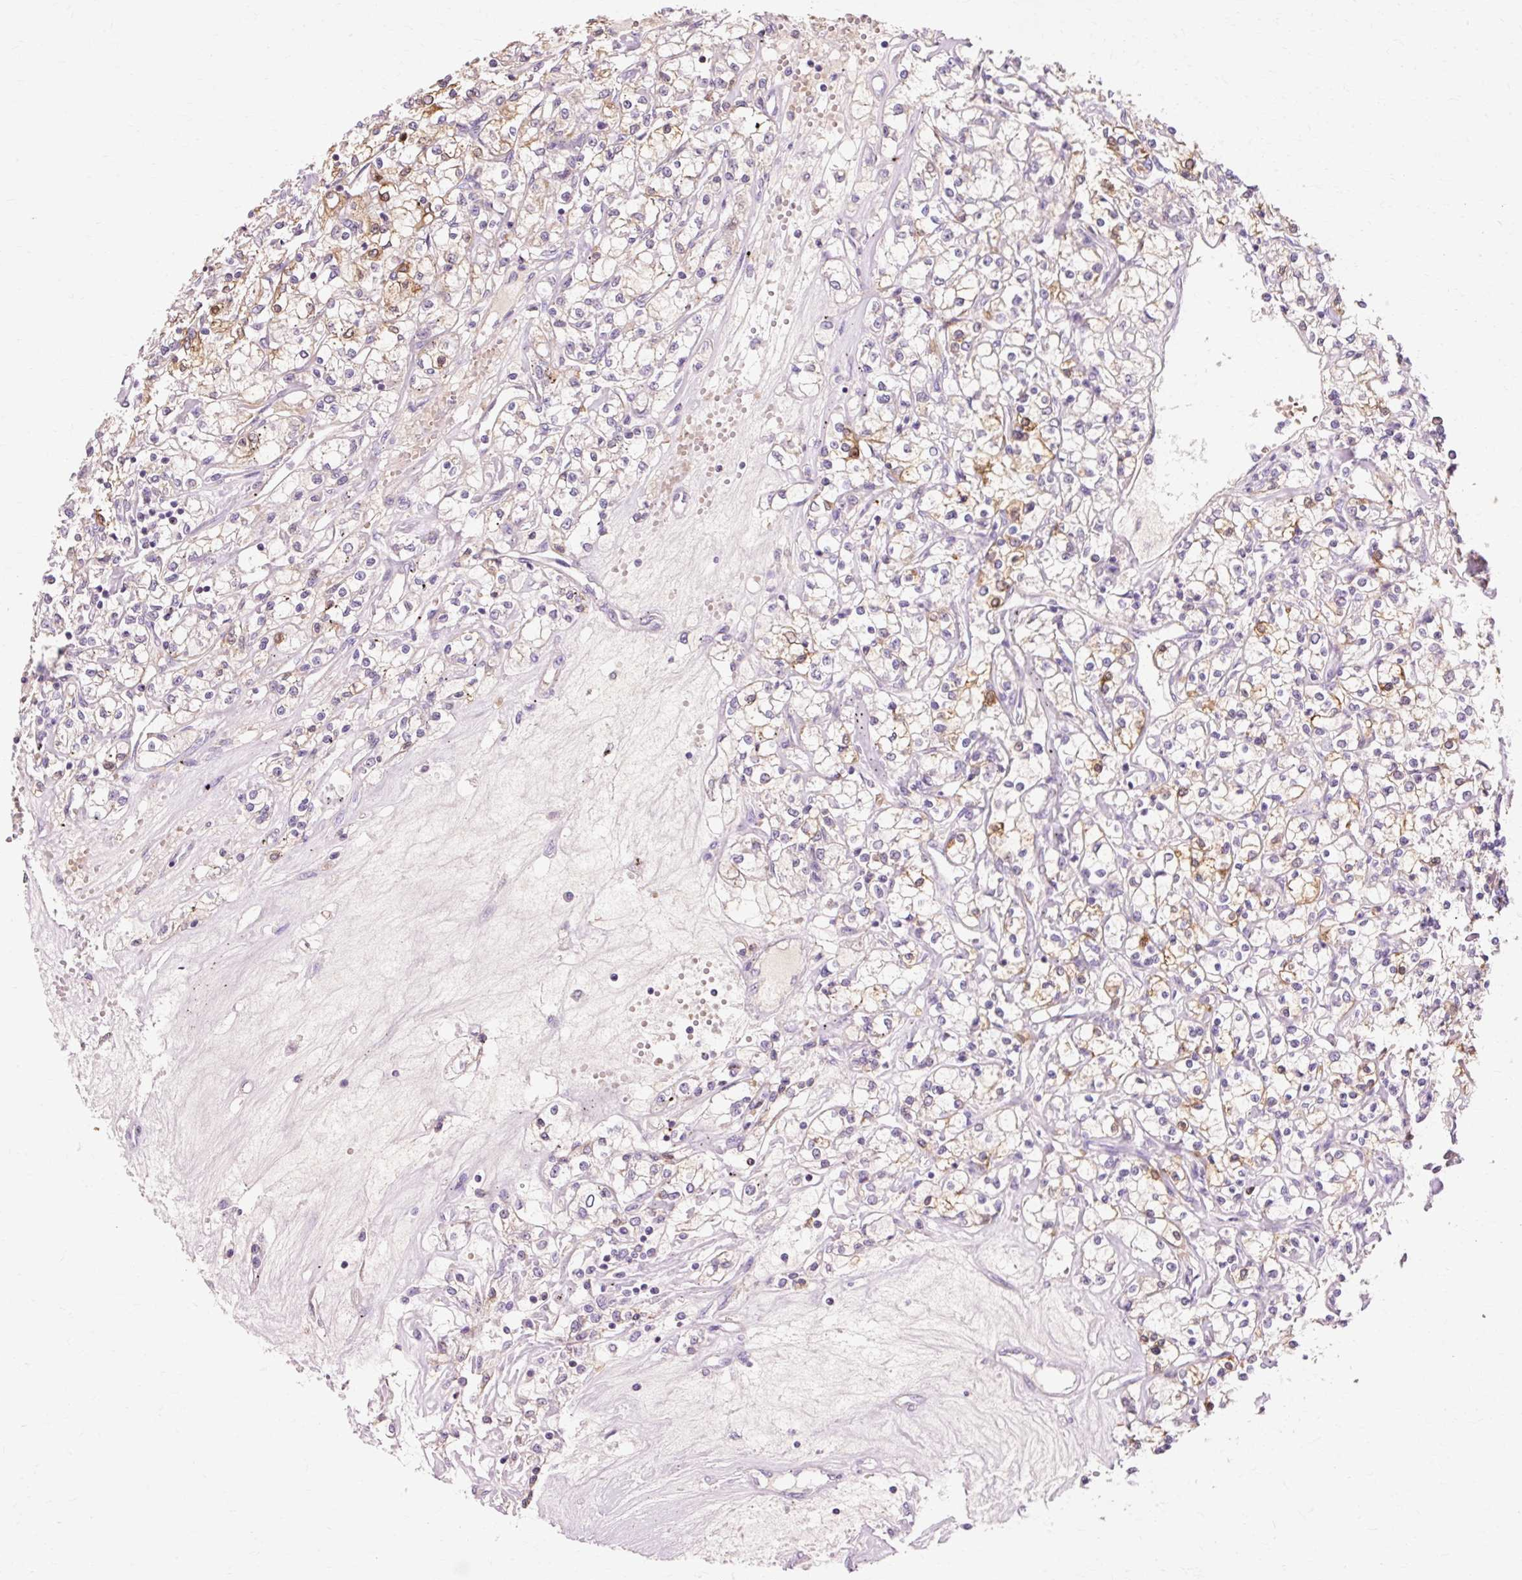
{"staining": {"intensity": "moderate", "quantity": "25%-75%", "location": "cytoplasmic/membranous"}, "tissue": "renal cancer", "cell_type": "Tumor cells", "image_type": "cancer", "snomed": [{"axis": "morphology", "description": "Adenocarcinoma, NOS"}, {"axis": "topography", "description": "Kidney"}], "caption": "Immunohistochemistry (IHC) staining of renal cancer, which demonstrates medium levels of moderate cytoplasmic/membranous staining in approximately 25%-75% of tumor cells indicating moderate cytoplasmic/membranous protein positivity. The staining was performed using DAB (brown) for protein detection and nuclei were counterstained in hematoxylin (blue).", "gene": "VN1R2", "patient": {"sex": "female", "age": 59}}